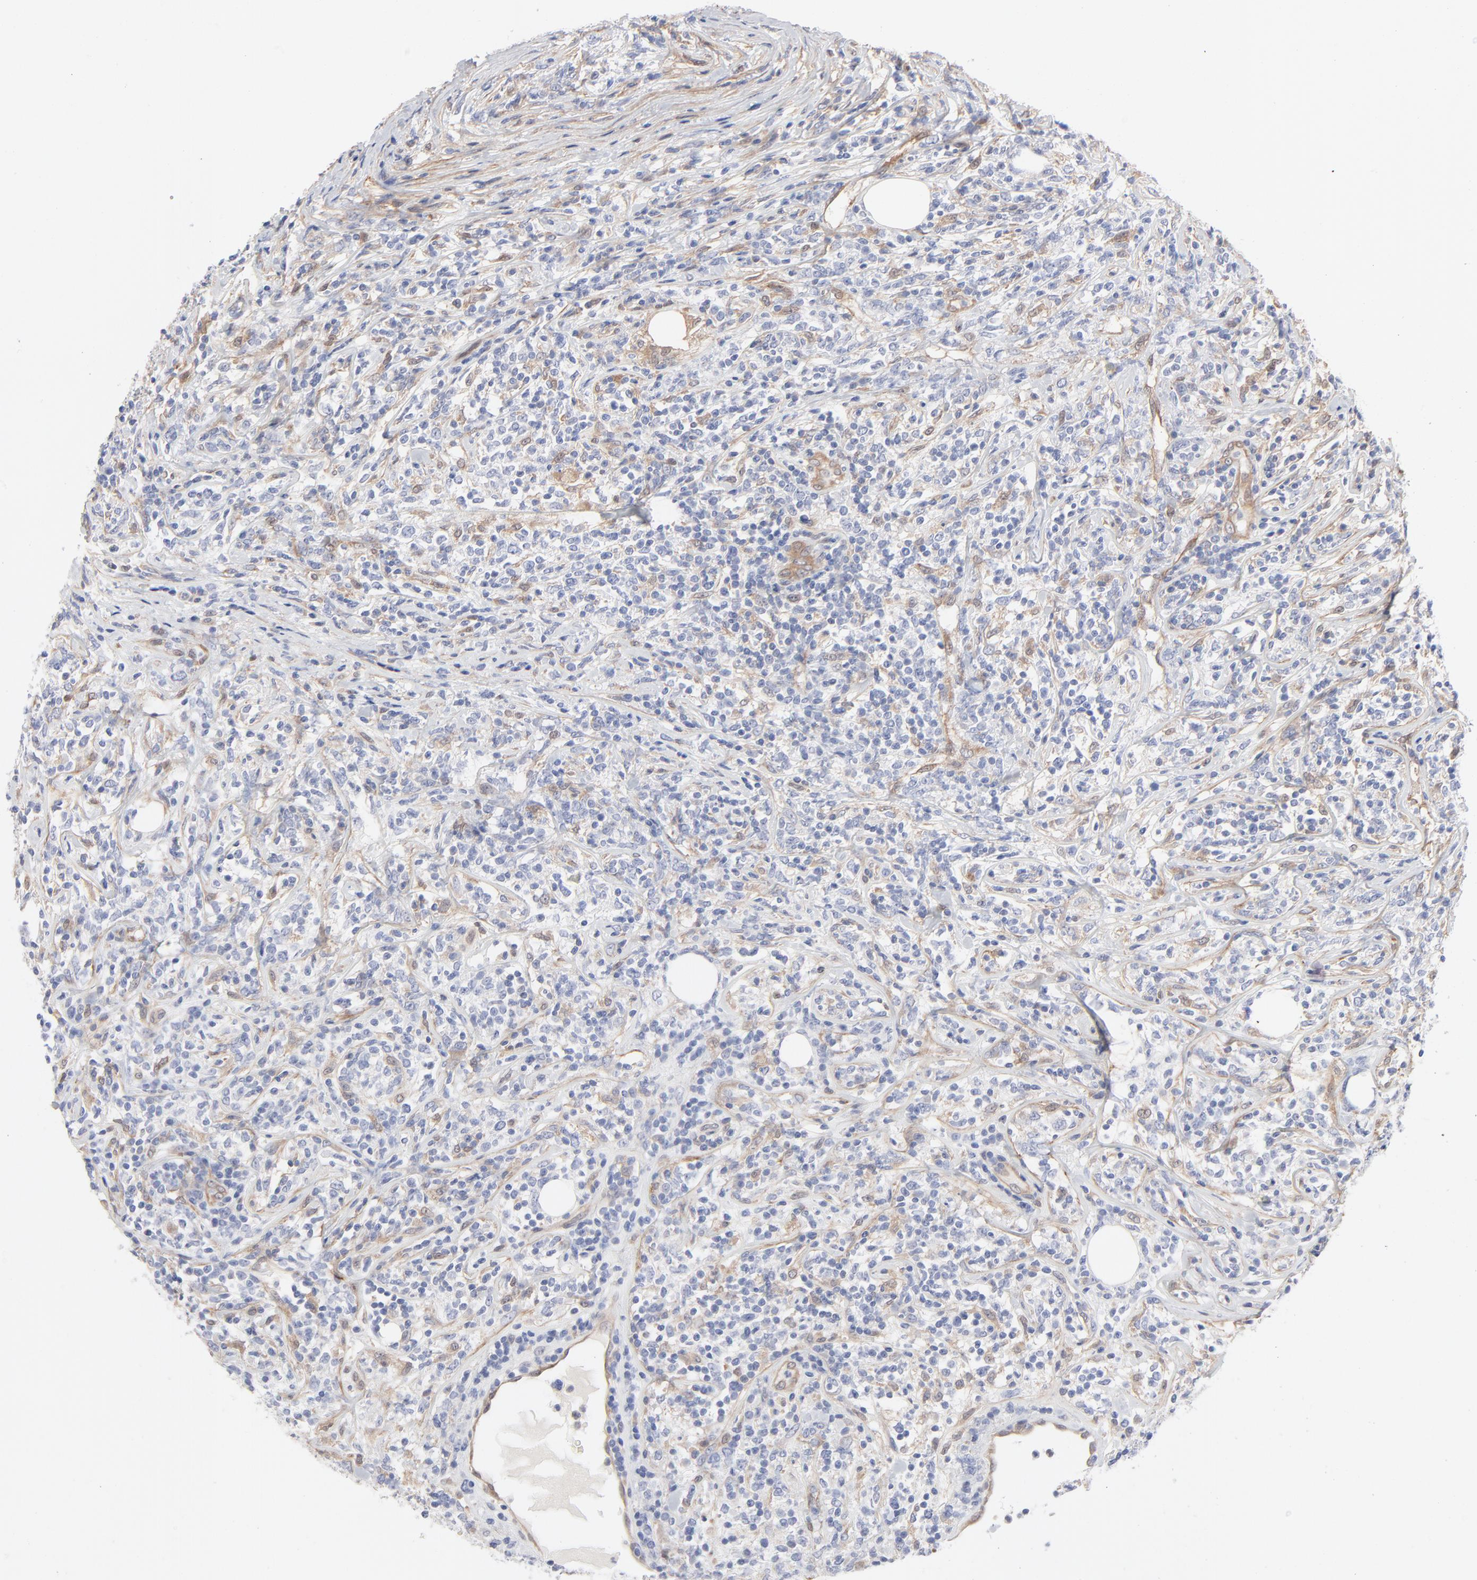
{"staining": {"intensity": "negative", "quantity": "none", "location": "none"}, "tissue": "lymphoma", "cell_type": "Tumor cells", "image_type": "cancer", "snomed": [{"axis": "morphology", "description": "Malignant lymphoma, non-Hodgkin's type, High grade"}, {"axis": "topography", "description": "Lymph node"}], "caption": "IHC micrograph of neoplastic tissue: human high-grade malignant lymphoma, non-Hodgkin's type stained with DAB displays no significant protein staining in tumor cells. The staining was performed using DAB (3,3'-diaminobenzidine) to visualize the protein expression in brown, while the nuclei were stained in blue with hematoxylin (Magnification: 20x).", "gene": "ARRB1", "patient": {"sex": "female", "age": 84}}